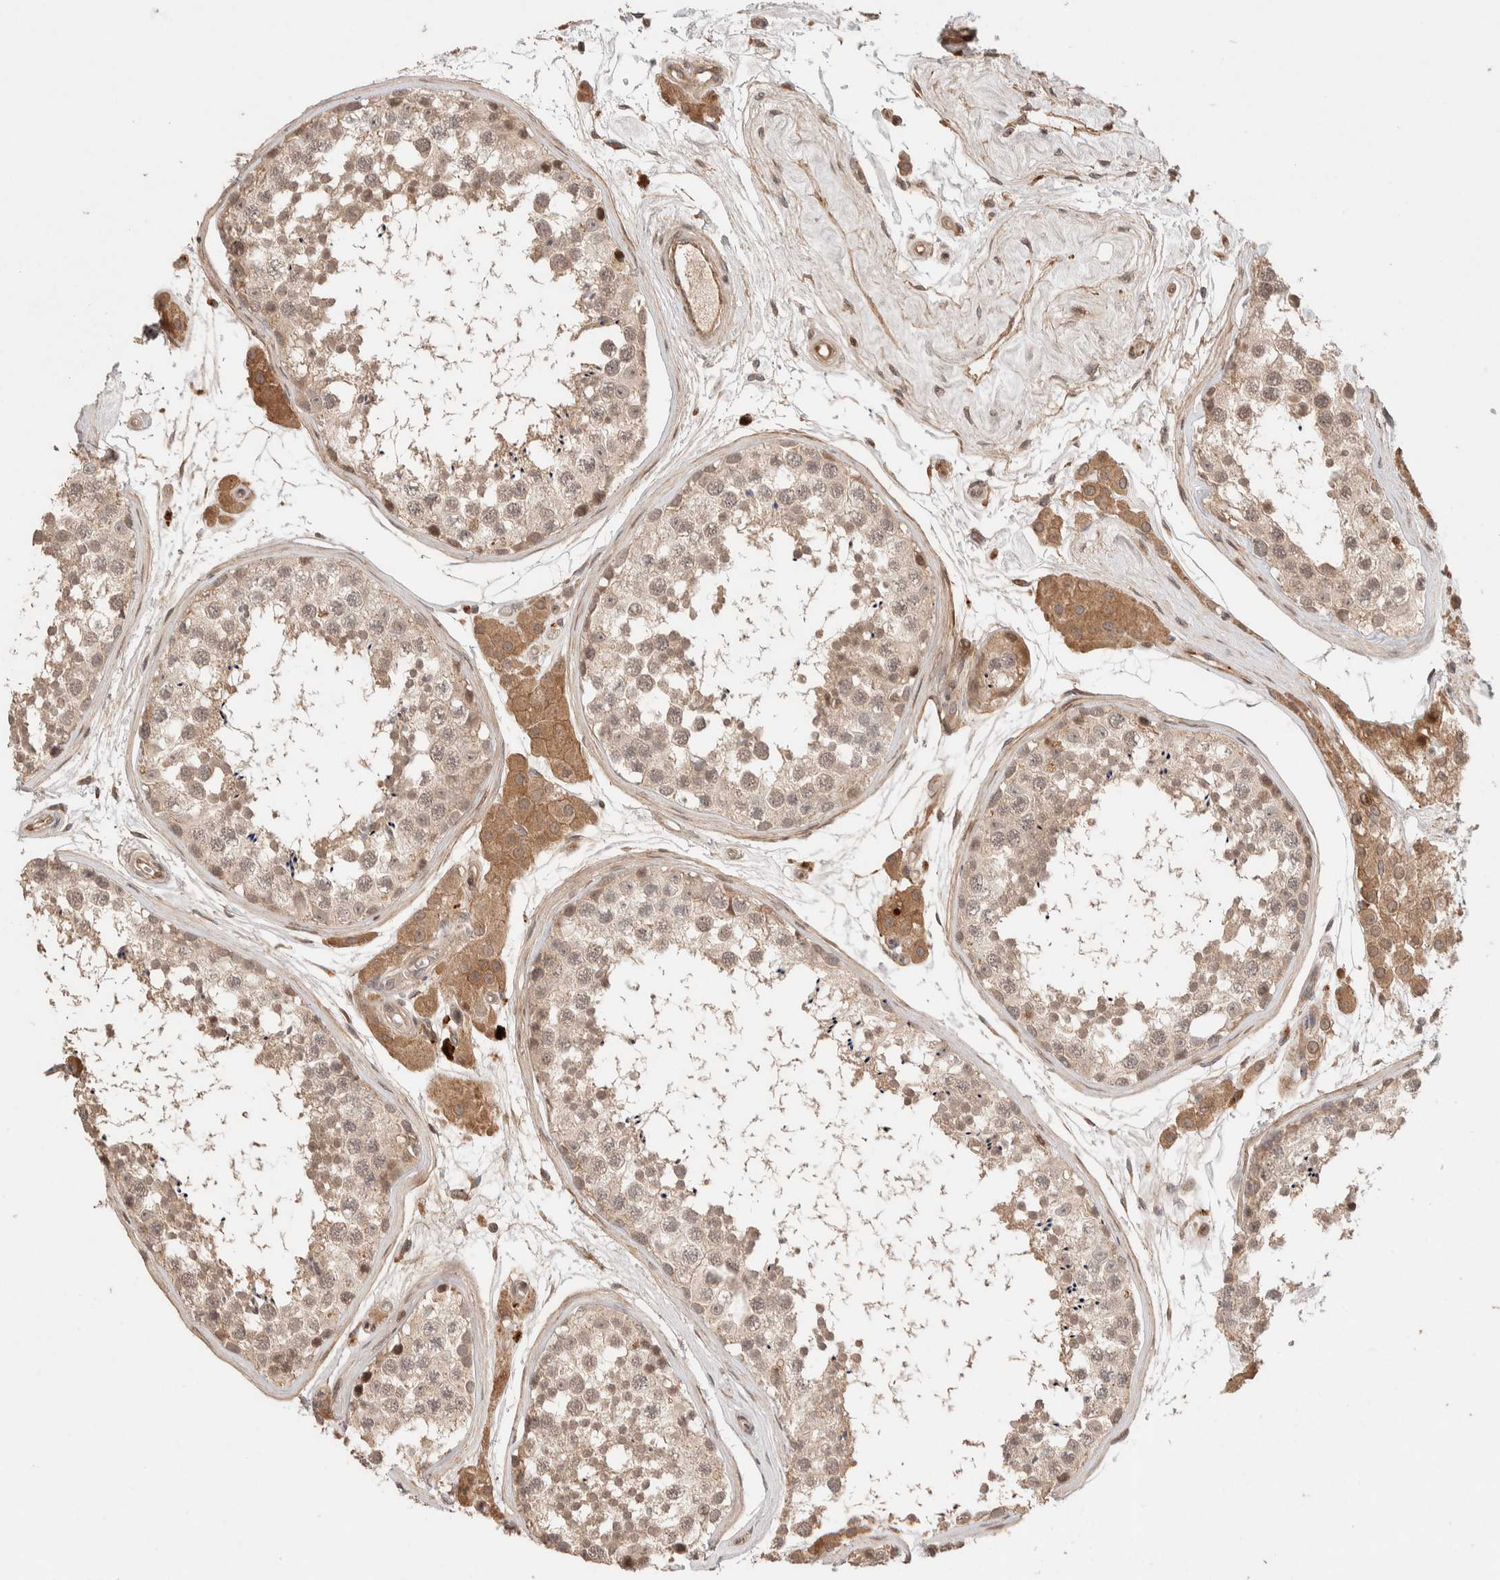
{"staining": {"intensity": "weak", "quantity": ">75%", "location": "cytoplasmic/membranous"}, "tissue": "testis", "cell_type": "Cells in seminiferous ducts", "image_type": "normal", "snomed": [{"axis": "morphology", "description": "Normal tissue, NOS"}, {"axis": "topography", "description": "Testis"}], "caption": "Immunohistochemistry (IHC) staining of unremarkable testis, which shows low levels of weak cytoplasmic/membranous positivity in about >75% of cells in seminiferous ducts indicating weak cytoplasmic/membranous protein expression. The staining was performed using DAB (brown) for protein detection and nuclei were counterstained in hematoxylin (blue).", "gene": "CASK", "patient": {"sex": "male", "age": 56}}